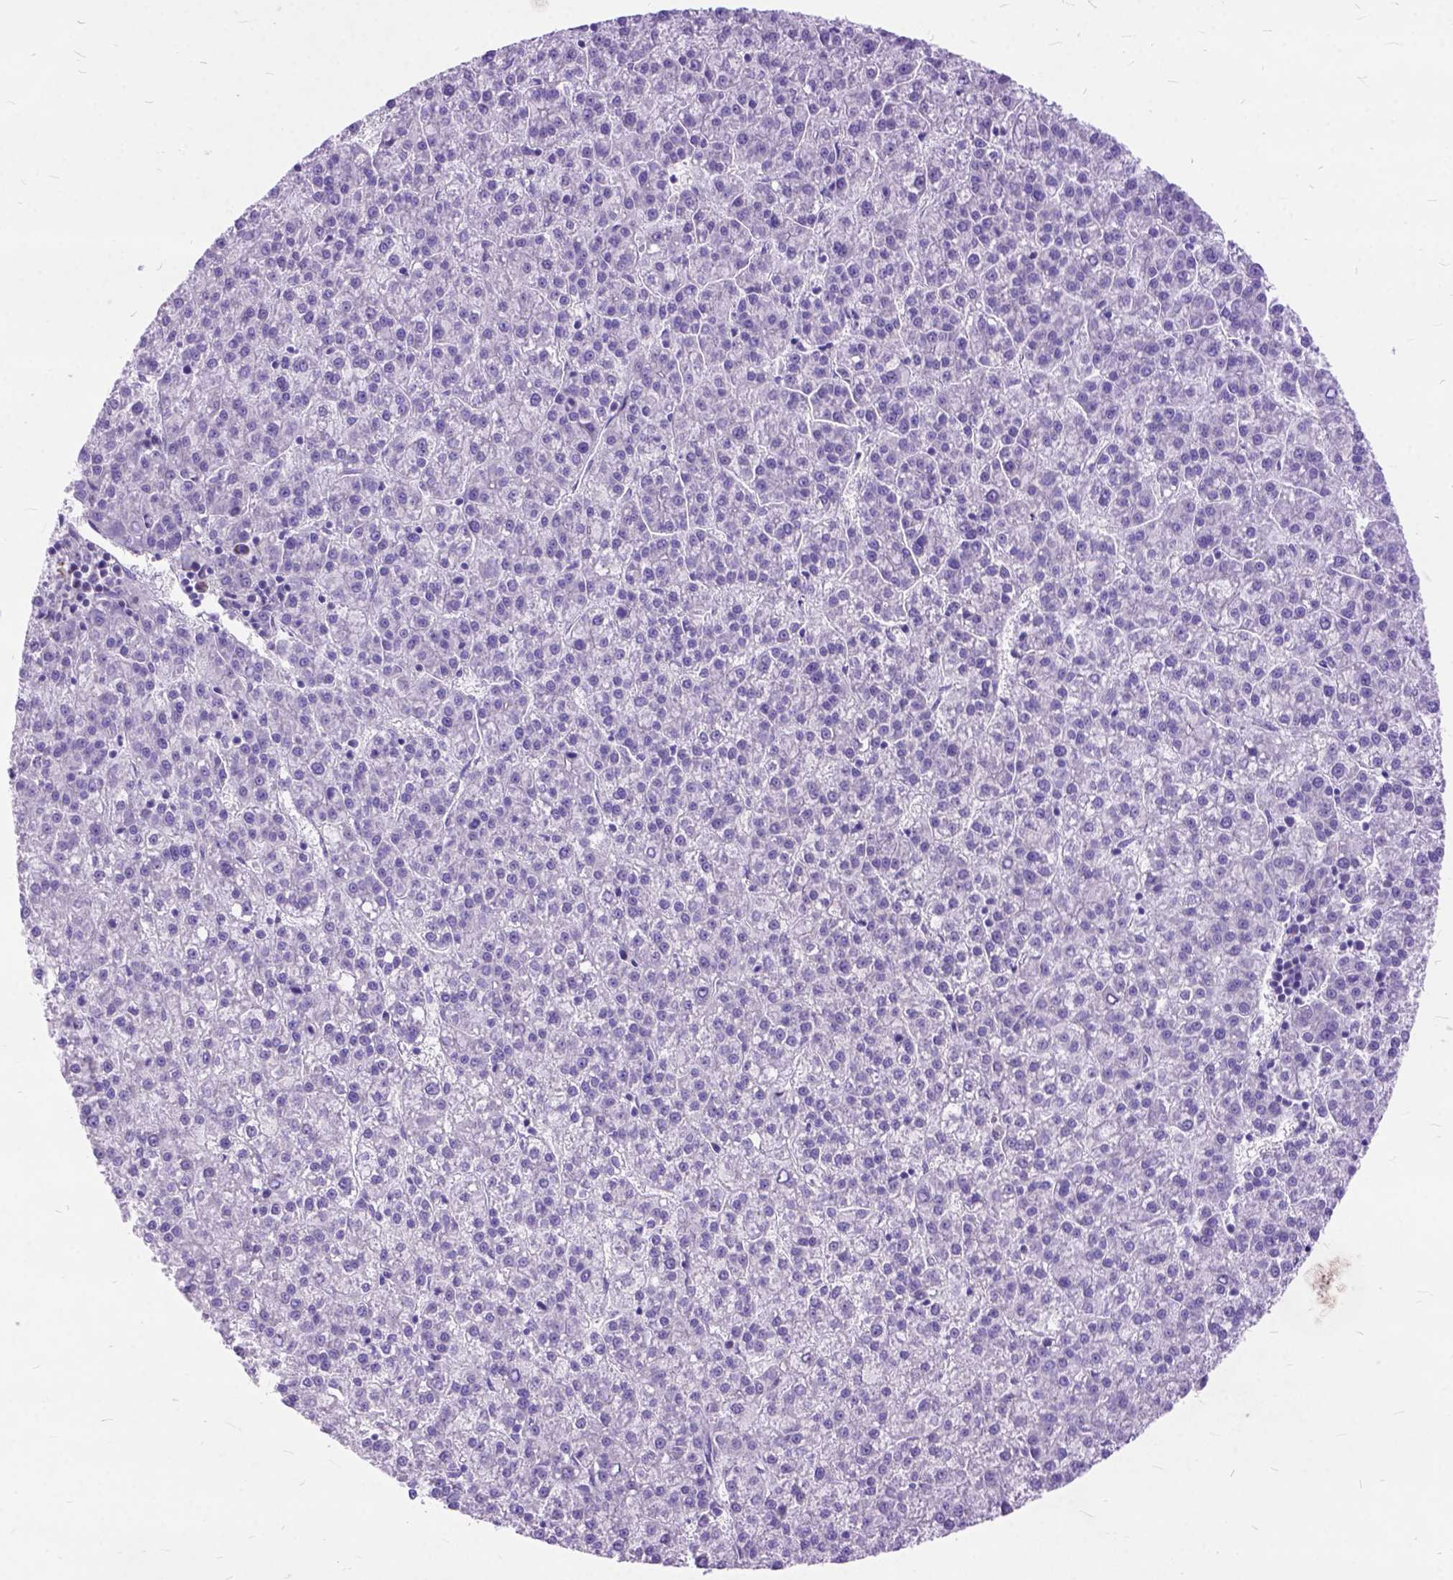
{"staining": {"intensity": "negative", "quantity": "none", "location": "none"}, "tissue": "liver cancer", "cell_type": "Tumor cells", "image_type": "cancer", "snomed": [{"axis": "morphology", "description": "Carcinoma, Hepatocellular, NOS"}, {"axis": "topography", "description": "Liver"}], "caption": "Immunohistochemistry of liver hepatocellular carcinoma shows no positivity in tumor cells.", "gene": "CTAG2", "patient": {"sex": "female", "age": 58}}